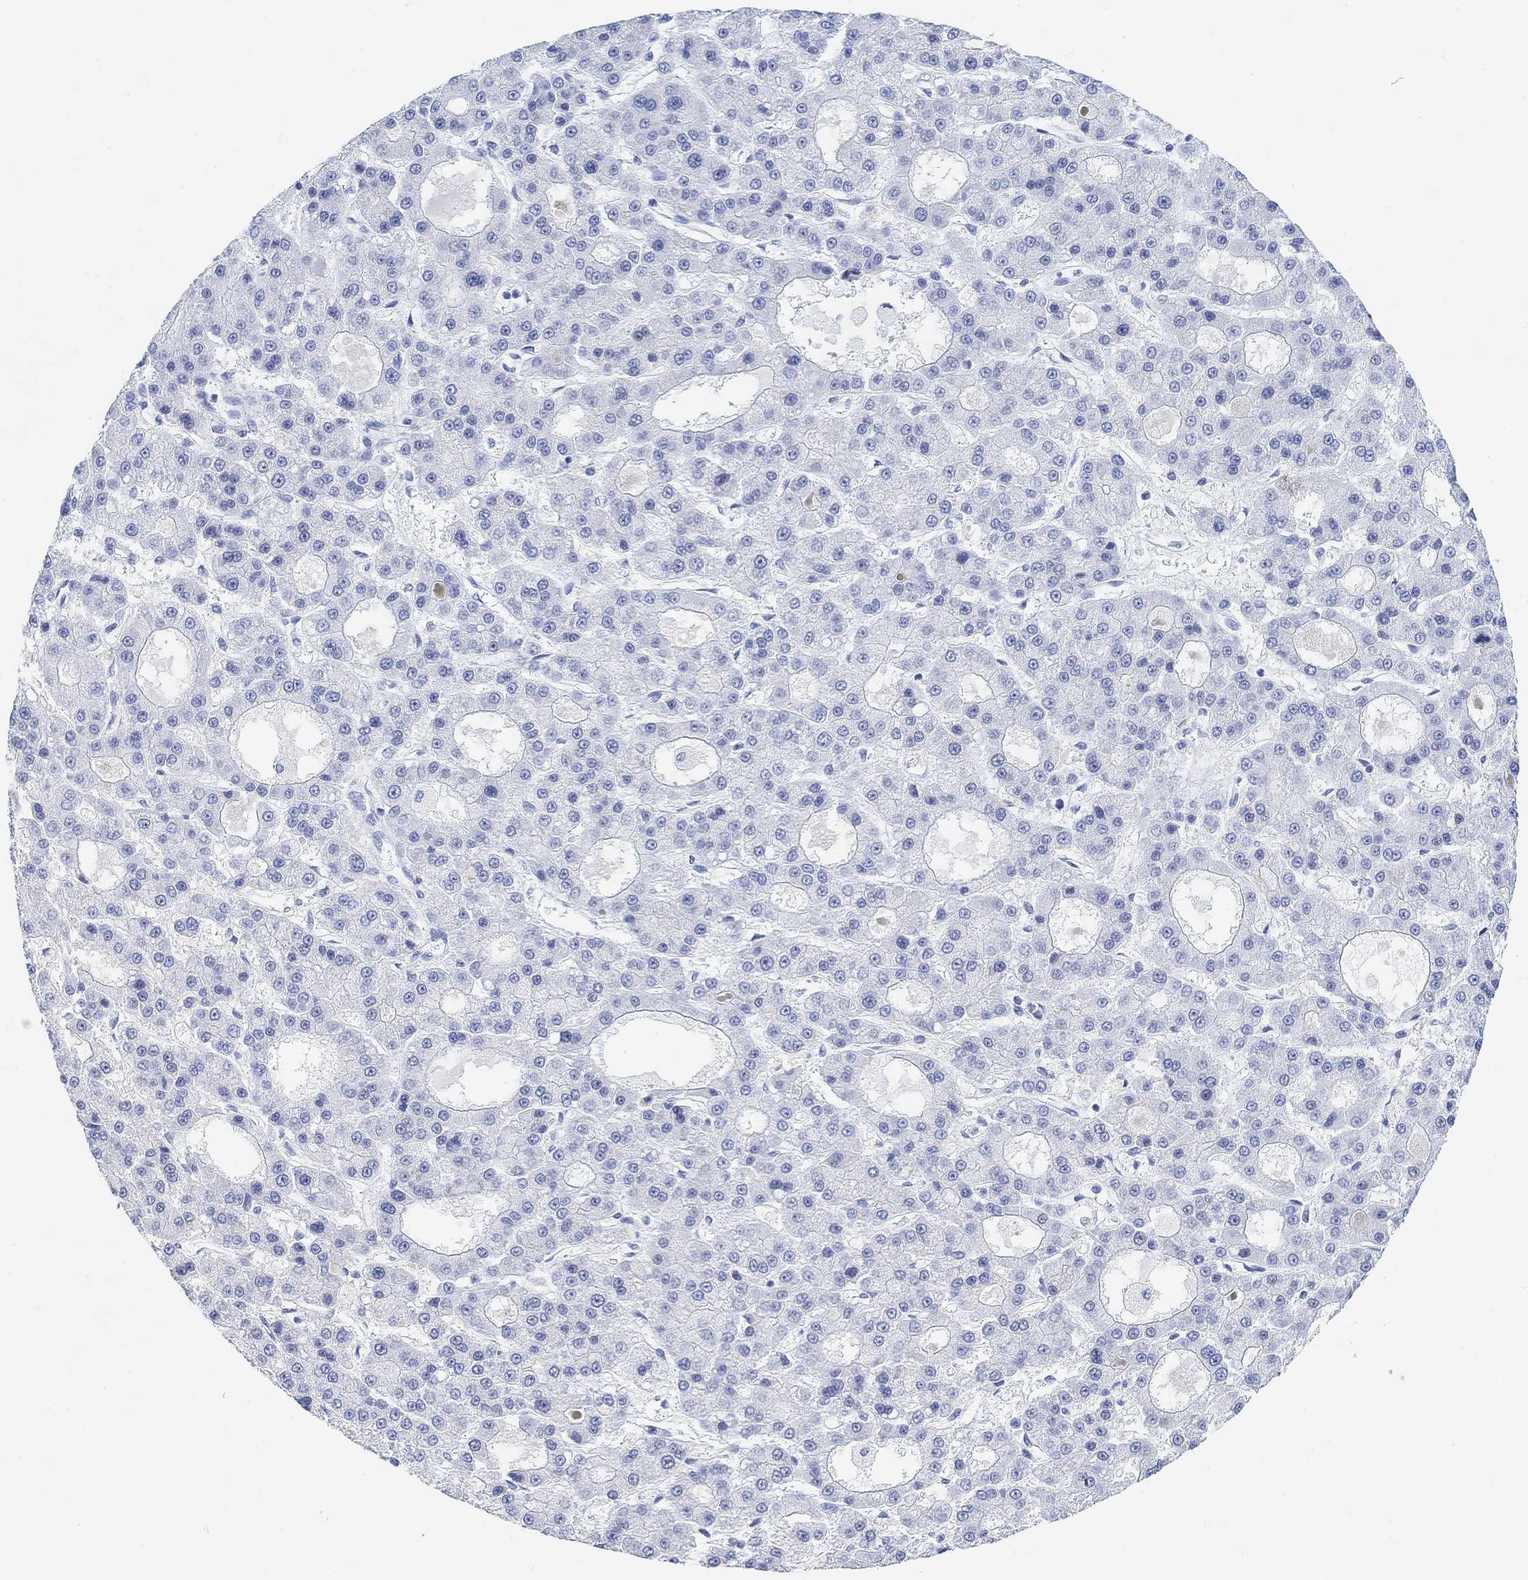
{"staining": {"intensity": "negative", "quantity": "none", "location": "none"}, "tissue": "liver cancer", "cell_type": "Tumor cells", "image_type": "cancer", "snomed": [{"axis": "morphology", "description": "Carcinoma, Hepatocellular, NOS"}, {"axis": "topography", "description": "Liver"}], "caption": "Tumor cells show no significant expression in liver hepatocellular carcinoma.", "gene": "ENO4", "patient": {"sex": "male", "age": 70}}